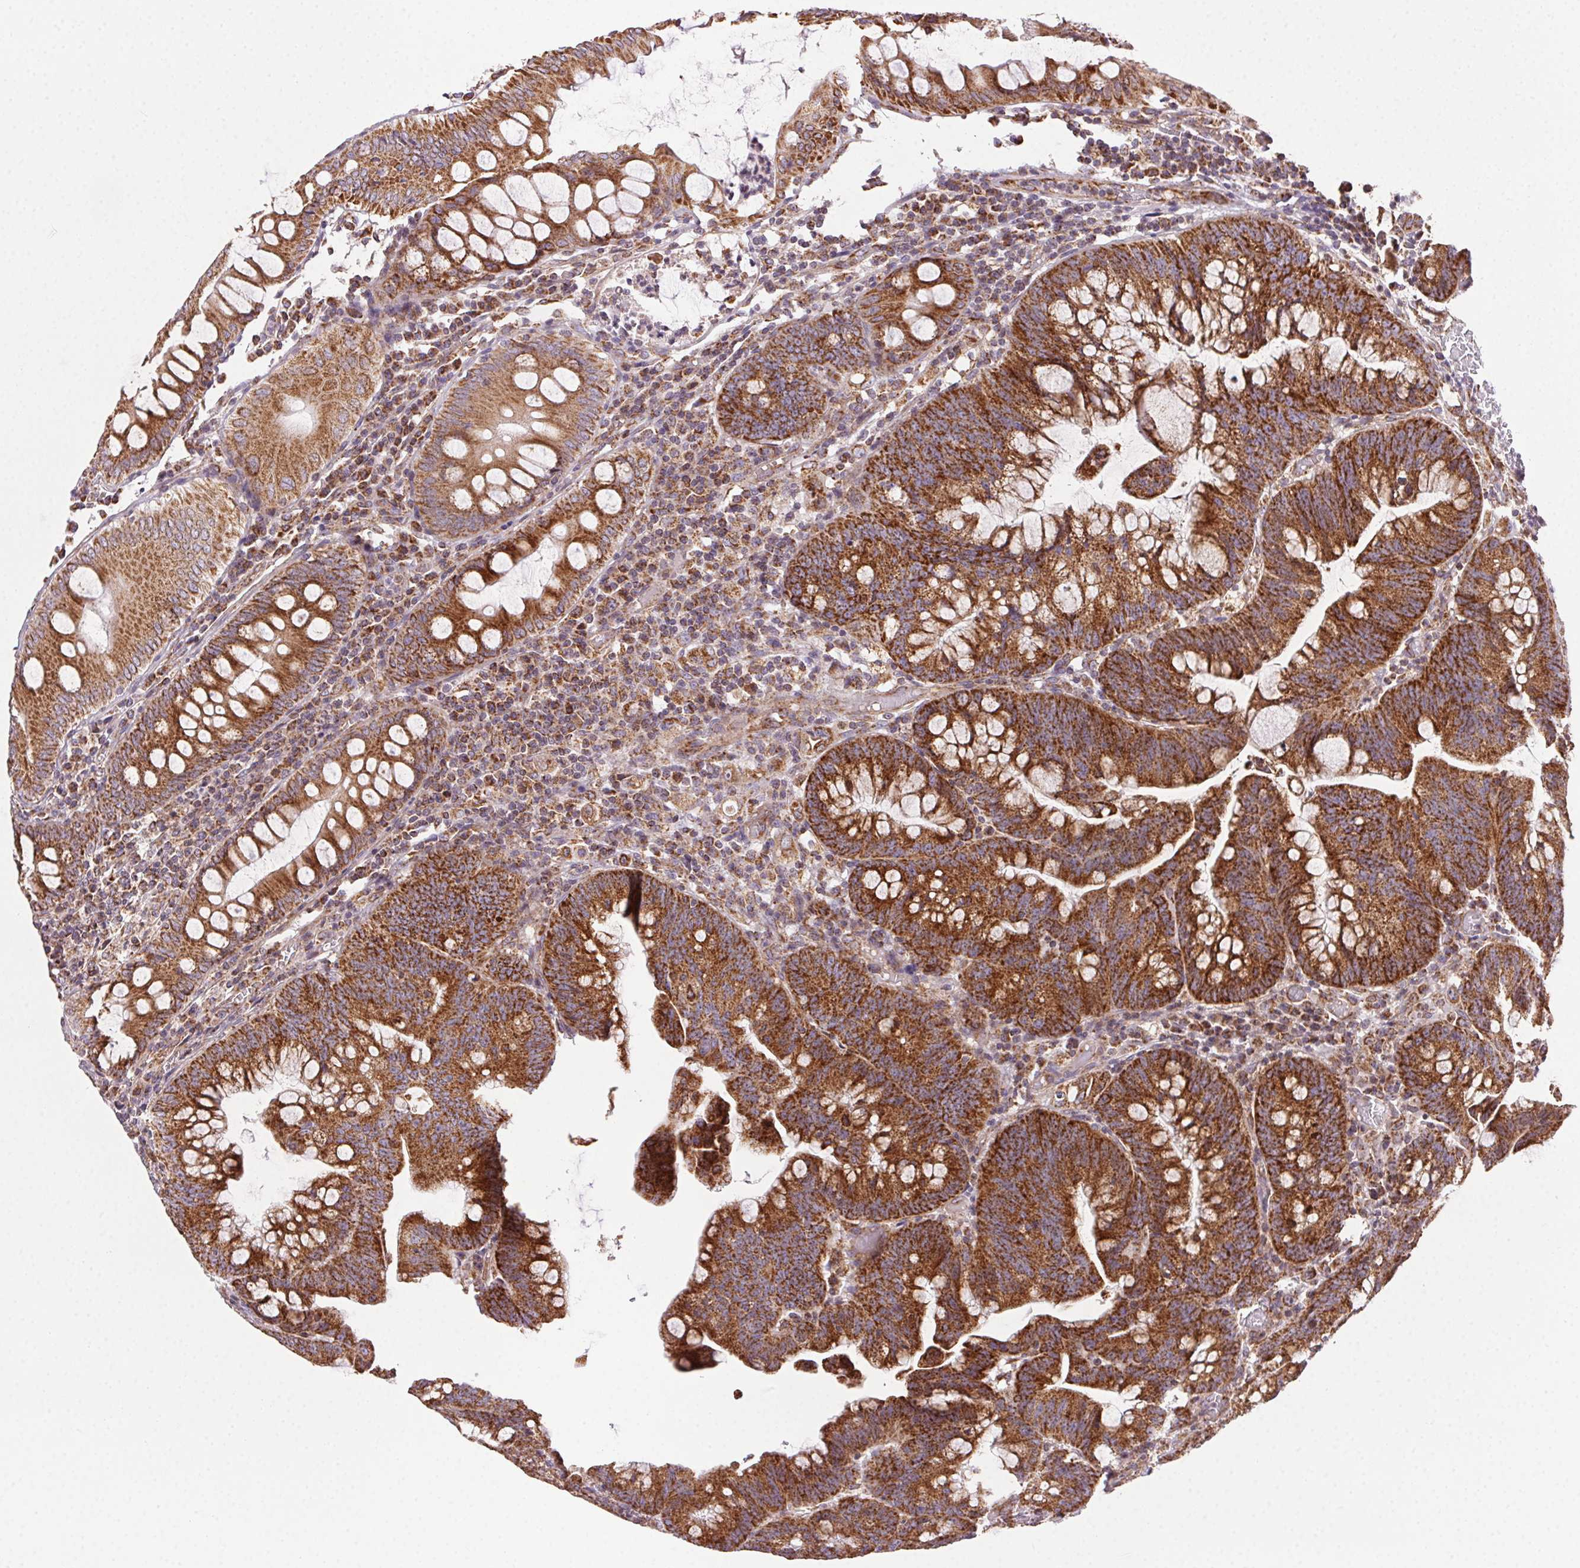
{"staining": {"intensity": "strong", "quantity": ">75%", "location": "cytoplasmic/membranous"}, "tissue": "colorectal cancer", "cell_type": "Tumor cells", "image_type": "cancer", "snomed": [{"axis": "morphology", "description": "Adenocarcinoma, NOS"}, {"axis": "topography", "description": "Colon"}], "caption": "Immunohistochemical staining of human colorectal cancer (adenocarcinoma) reveals strong cytoplasmic/membranous protein positivity in about >75% of tumor cells. (DAB IHC, brown staining for protein, blue staining for nuclei).", "gene": "CLPB", "patient": {"sex": "male", "age": 62}}